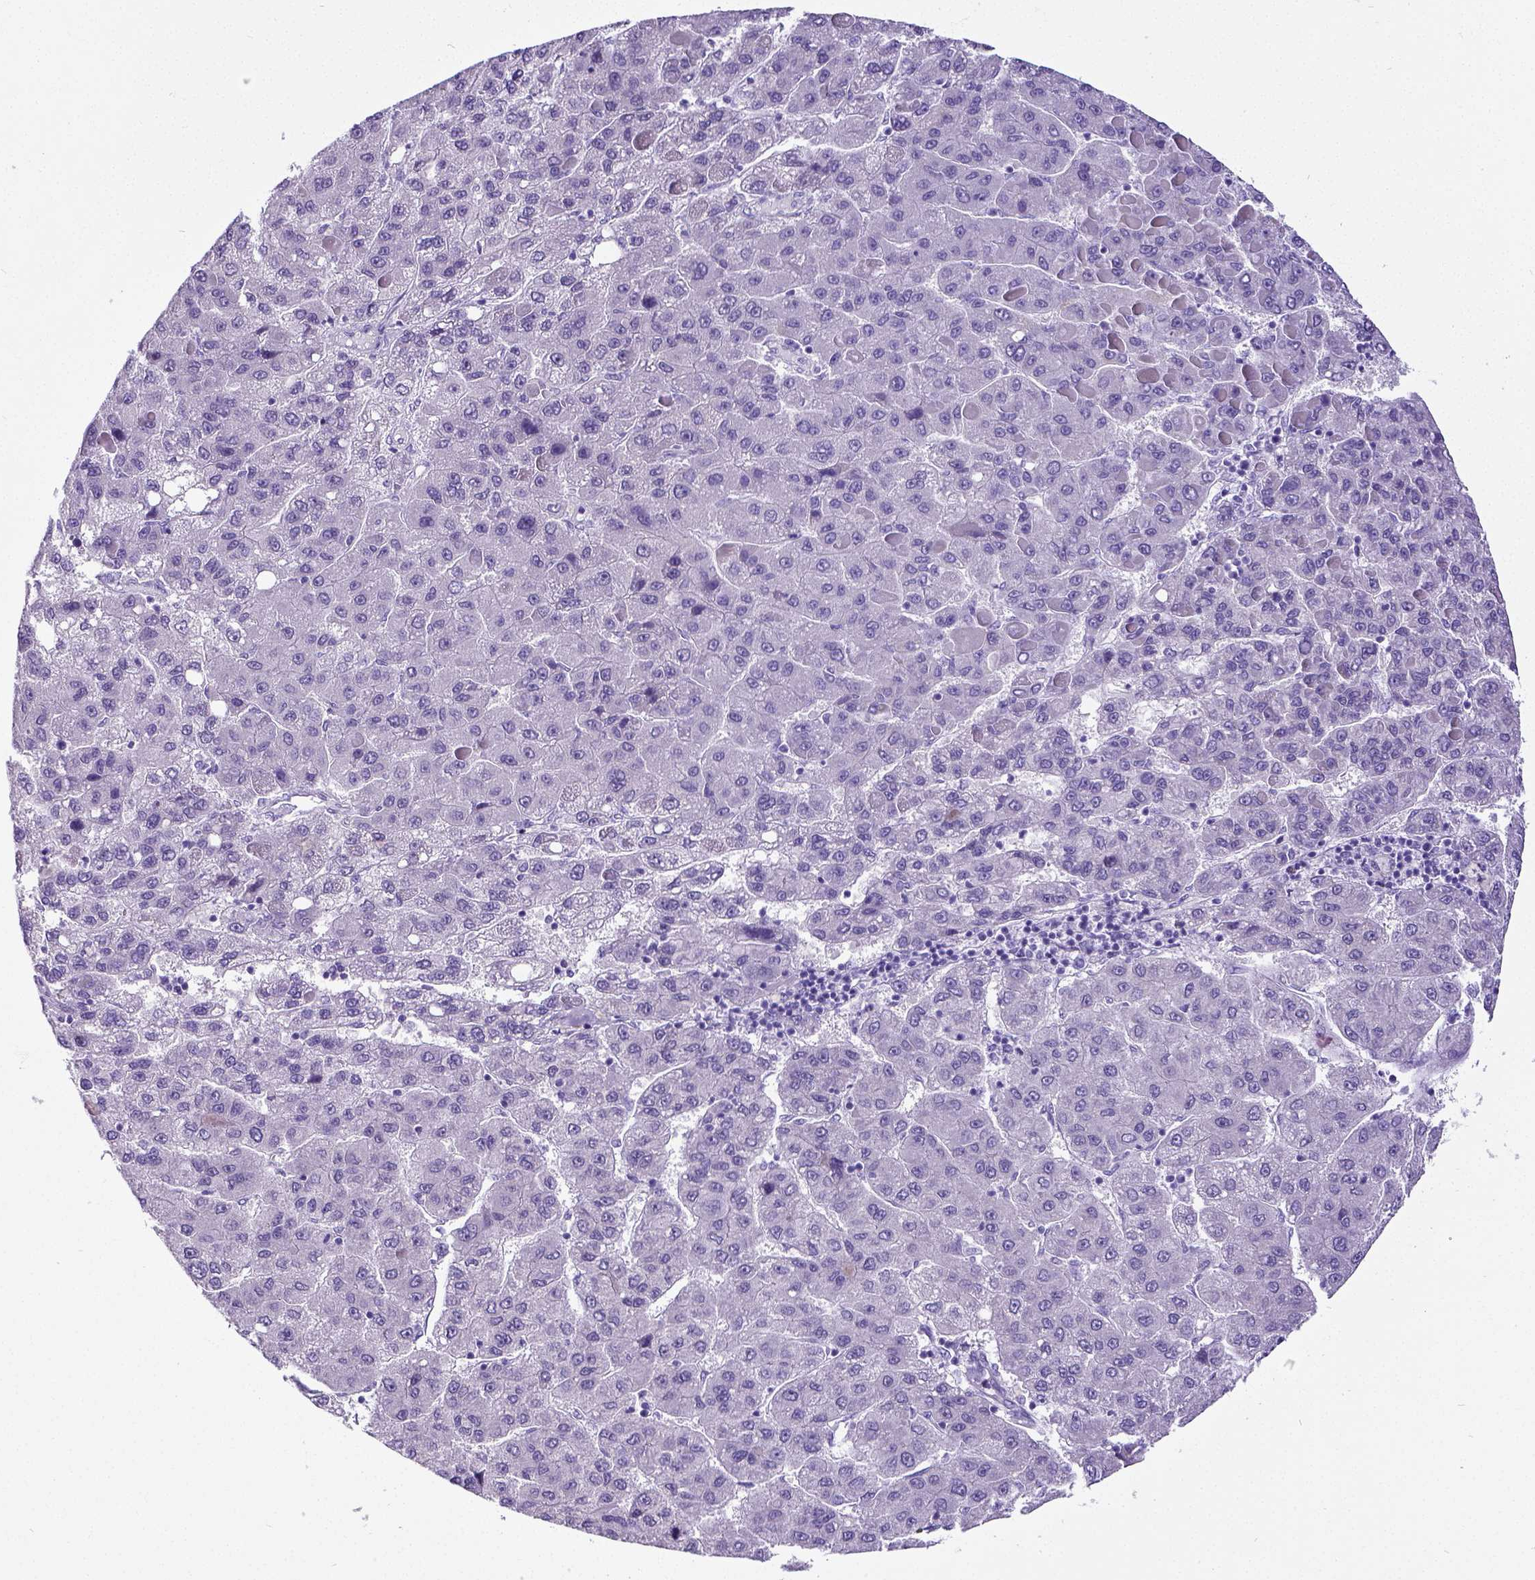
{"staining": {"intensity": "negative", "quantity": "none", "location": "none"}, "tissue": "liver cancer", "cell_type": "Tumor cells", "image_type": "cancer", "snomed": [{"axis": "morphology", "description": "Carcinoma, Hepatocellular, NOS"}, {"axis": "topography", "description": "Liver"}], "caption": "The immunohistochemistry (IHC) image has no significant expression in tumor cells of liver hepatocellular carcinoma tissue. (Immunohistochemistry, brightfield microscopy, high magnification).", "gene": "SATB2", "patient": {"sex": "female", "age": 82}}